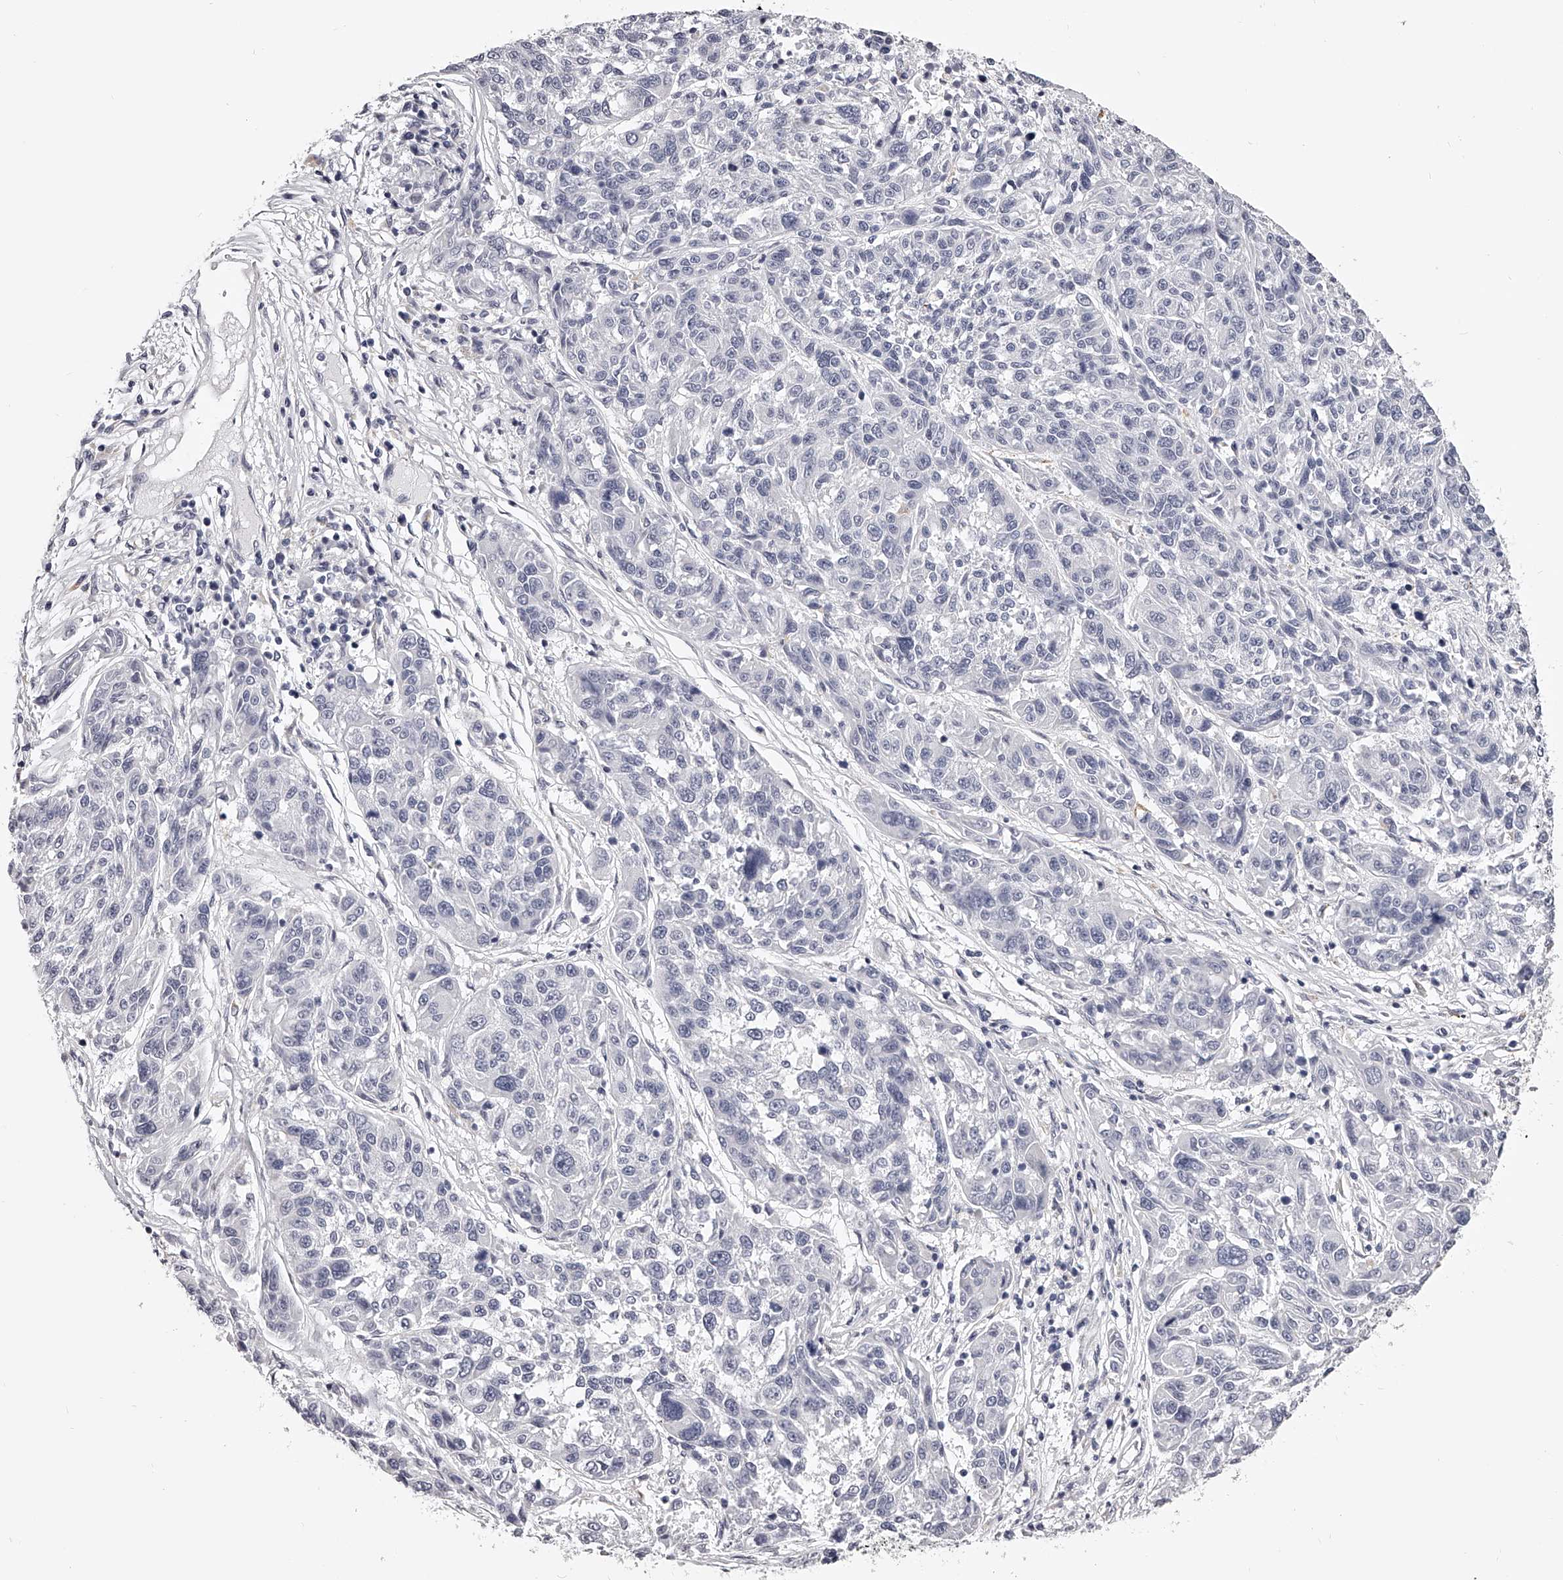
{"staining": {"intensity": "negative", "quantity": "none", "location": "none"}, "tissue": "melanoma", "cell_type": "Tumor cells", "image_type": "cancer", "snomed": [{"axis": "morphology", "description": "Malignant melanoma, NOS"}, {"axis": "topography", "description": "Skin"}], "caption": "DAB immunohistochemical staining of malignant melanoma demonstrates no significant staining in tumor cells. (Immunohistochemistry (ihc), brightfield microscopy, high magnification).", "gene": "DMRT1", "patient": {"sex": "male", "age": 53}}